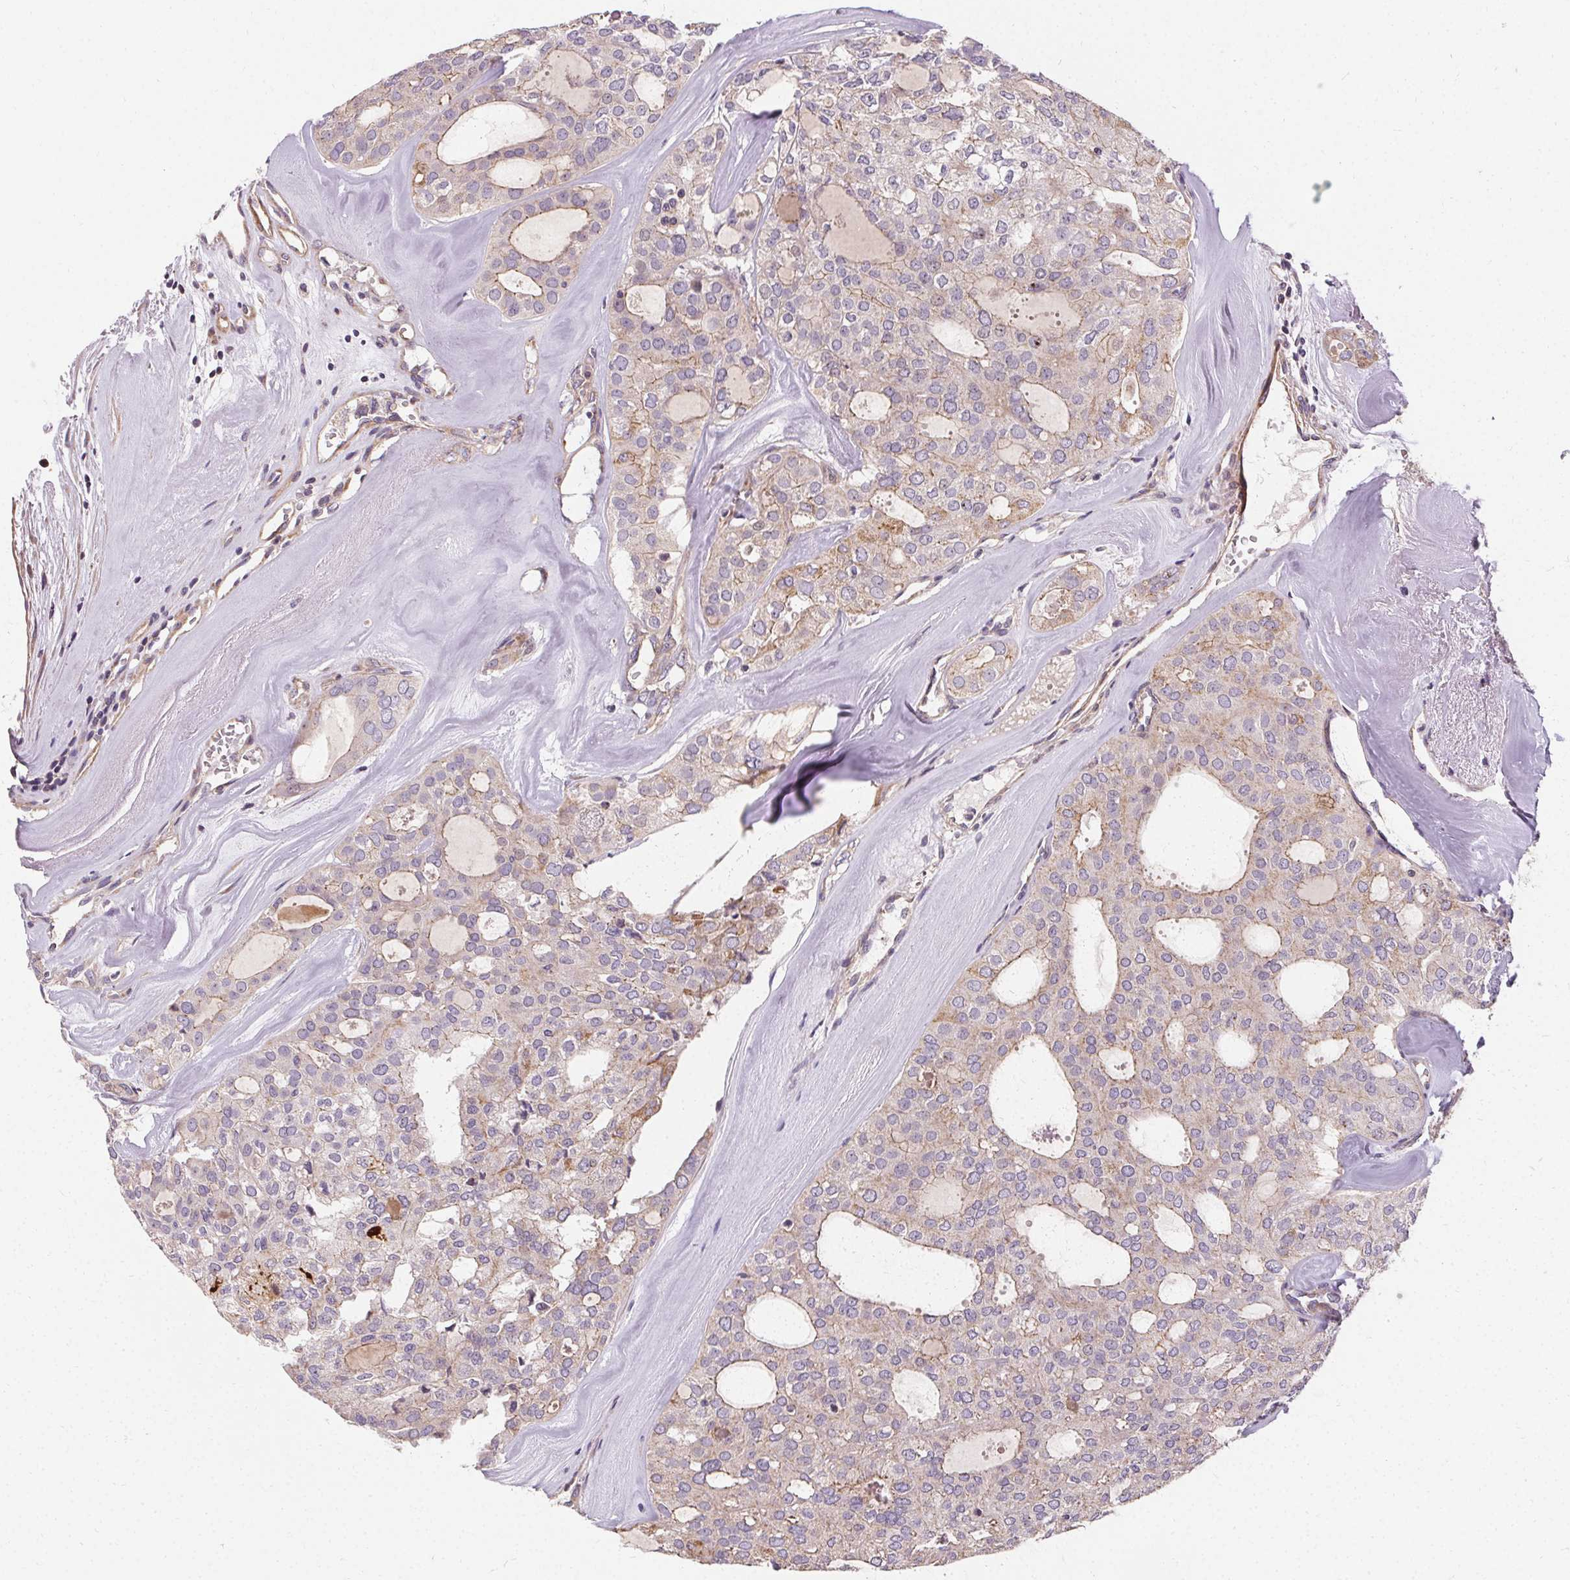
{"staining": {"intensity": "weak", "quantity": "25%-75%", "location": "cytoplasmic/membranous"}, "tissue": "thyroid cancer", "cell_type": "Tumor cells", "image_type": "cancer", "snomed": [{"axis": "morphology", "description": "Follicular adenoma carcinoma, NOS"}, {"axis": "topography", "description": "Thyroid gland"}], "caption": "This micrograph displays thyroid cancer stained with IHC to label a protein in brown. The cytoplasmic/membranous of tumor cells show weak positivity for the protein. Nuclei are counter-stained blue.", "gene": "APLP1", "patient": {"sex": "male", "age": 75}}